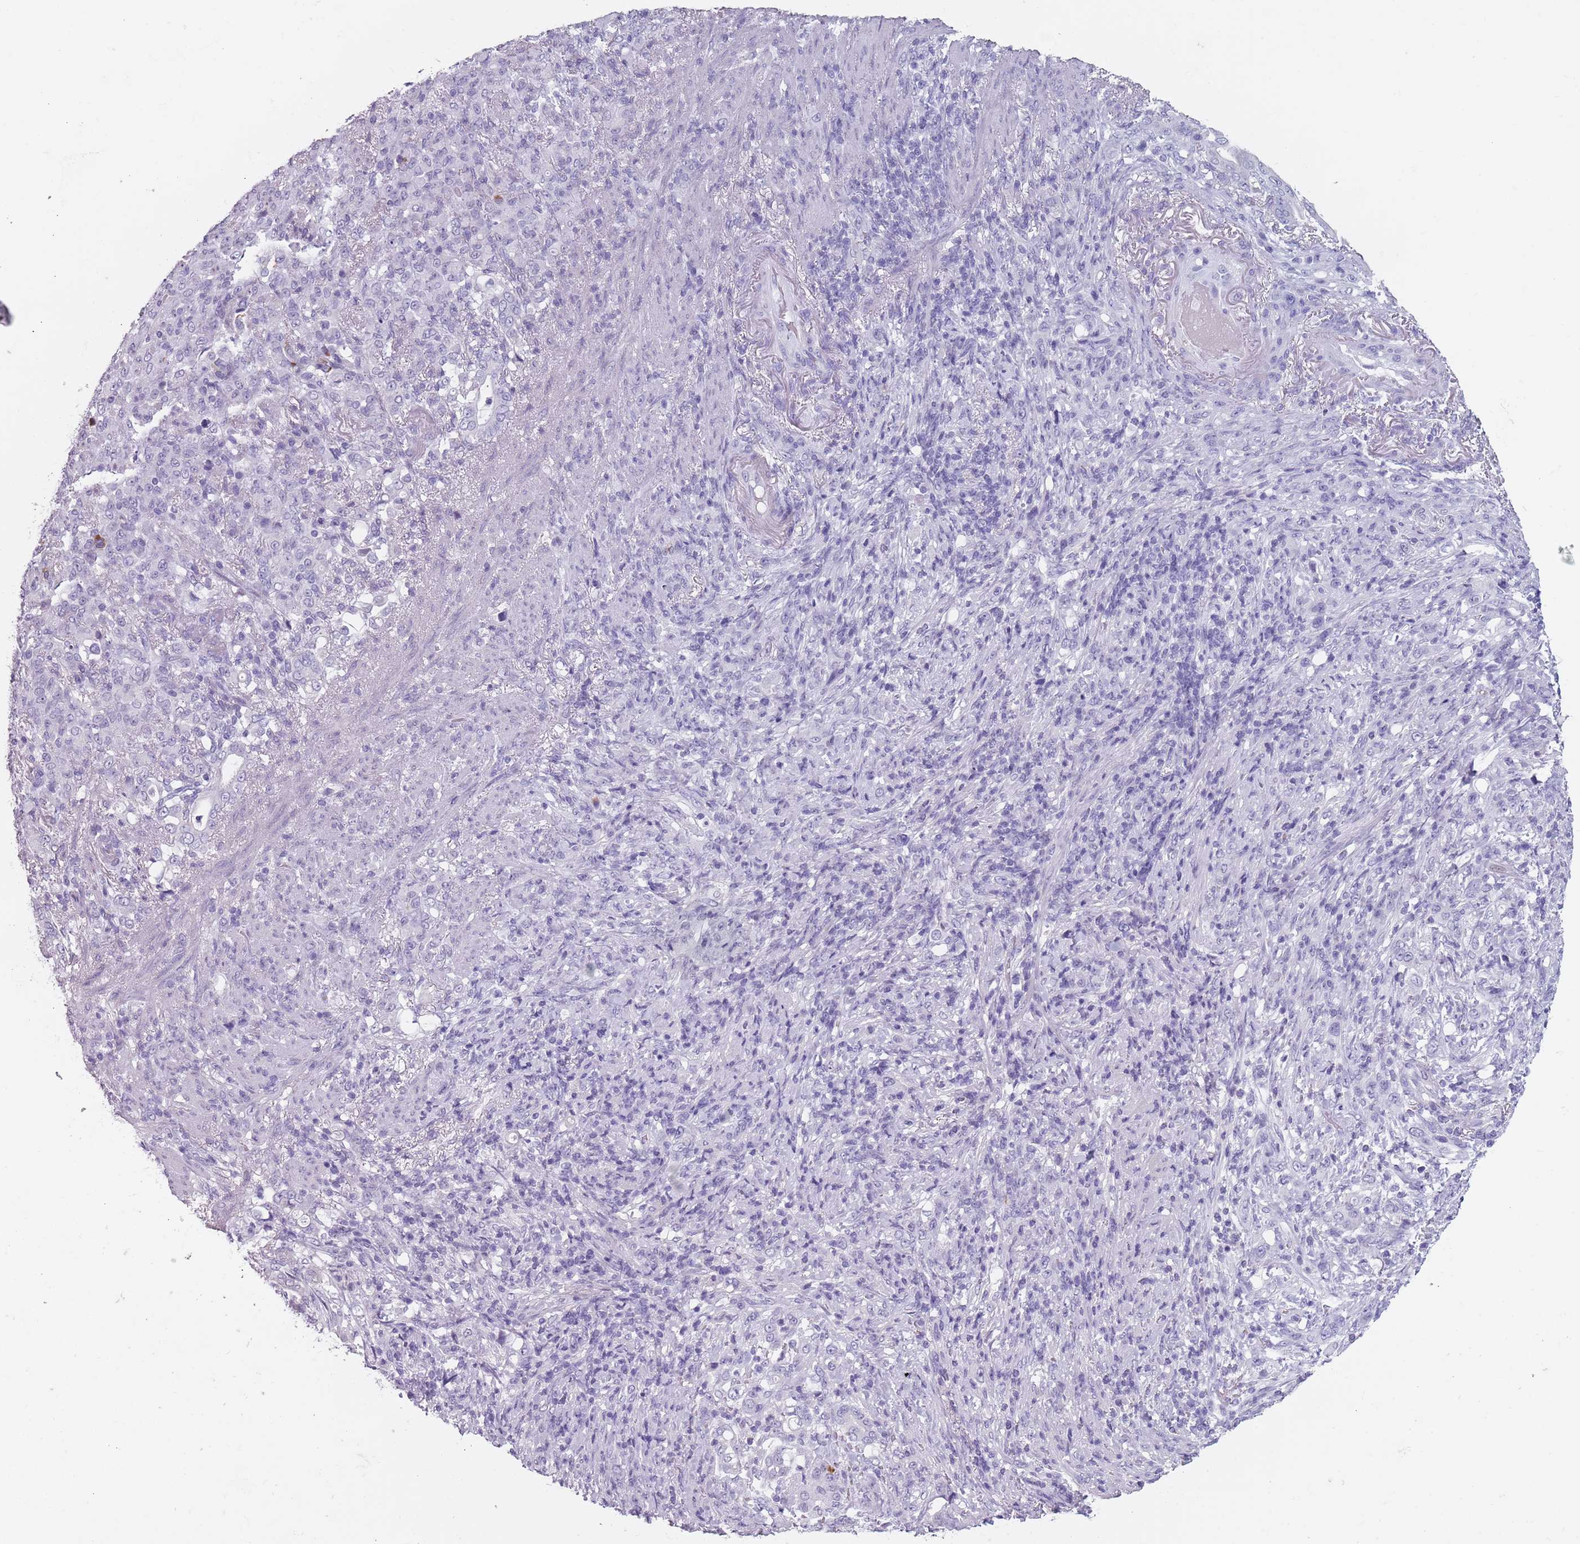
{"staining": {"intensity": "negative", "quantity": "none", "location": "none"}, "tissue": "stomach cancer", "cell_type": "Tumor cells", "image_type": "cancer", "snomed": [{"axis": "morphology", "description": "Normal tissue, NOS"}, {"axis": "morphology", "description": "Adenocarcinoma, NOS"}, {"axis": "topography", "description": "Stomach"}], "caption": "DAB immunohistochemical staining of stomach adenocarcinoma exhibits no significant expression in tumor cells.", "gene": "SPESP1", "patient": {"sex": "female", "age": 79}}